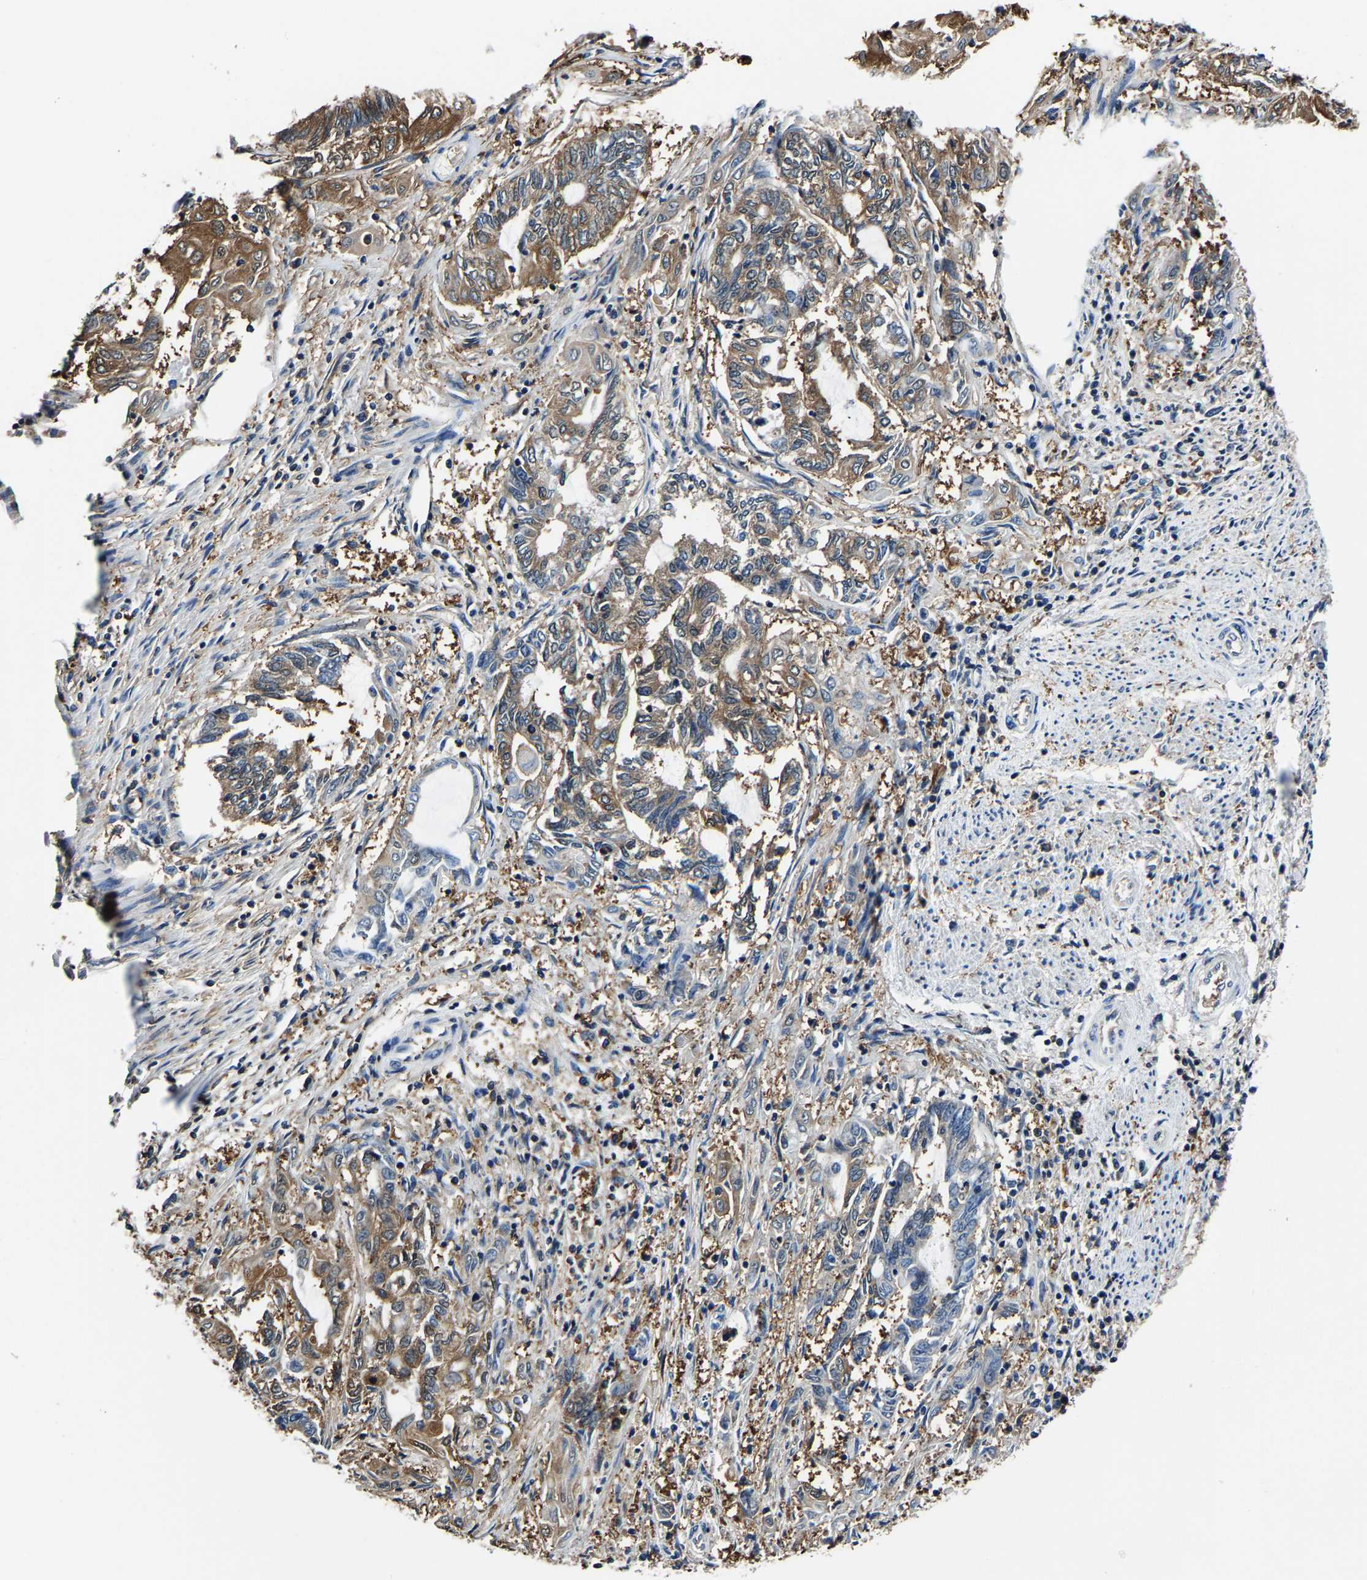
{"staining": {"intensity": "moderate", "quantity": "25%-75%", "location": "cytoplasmic/membranous"}, "tissue": "endometrial cancer", "cell_type": "Tumor cells", "image_type": "cancer", "snomed": [{"axis": "morphology", "description": "Adenocarcinoma, NOS"}, {"axis": "topography", "description": "Uterus"}, {"axis": "topography", "description": "Endometrium"}], "caption": "Approximately 25%-75% of tumor cells in human endometrial adenocarcinoma display moderate cytoplasmic/membranous protein staining as visualized by brown immunohistochemical staining.", "gene": "ALDOB", "patient": {"sex": "female", "age": 70}}